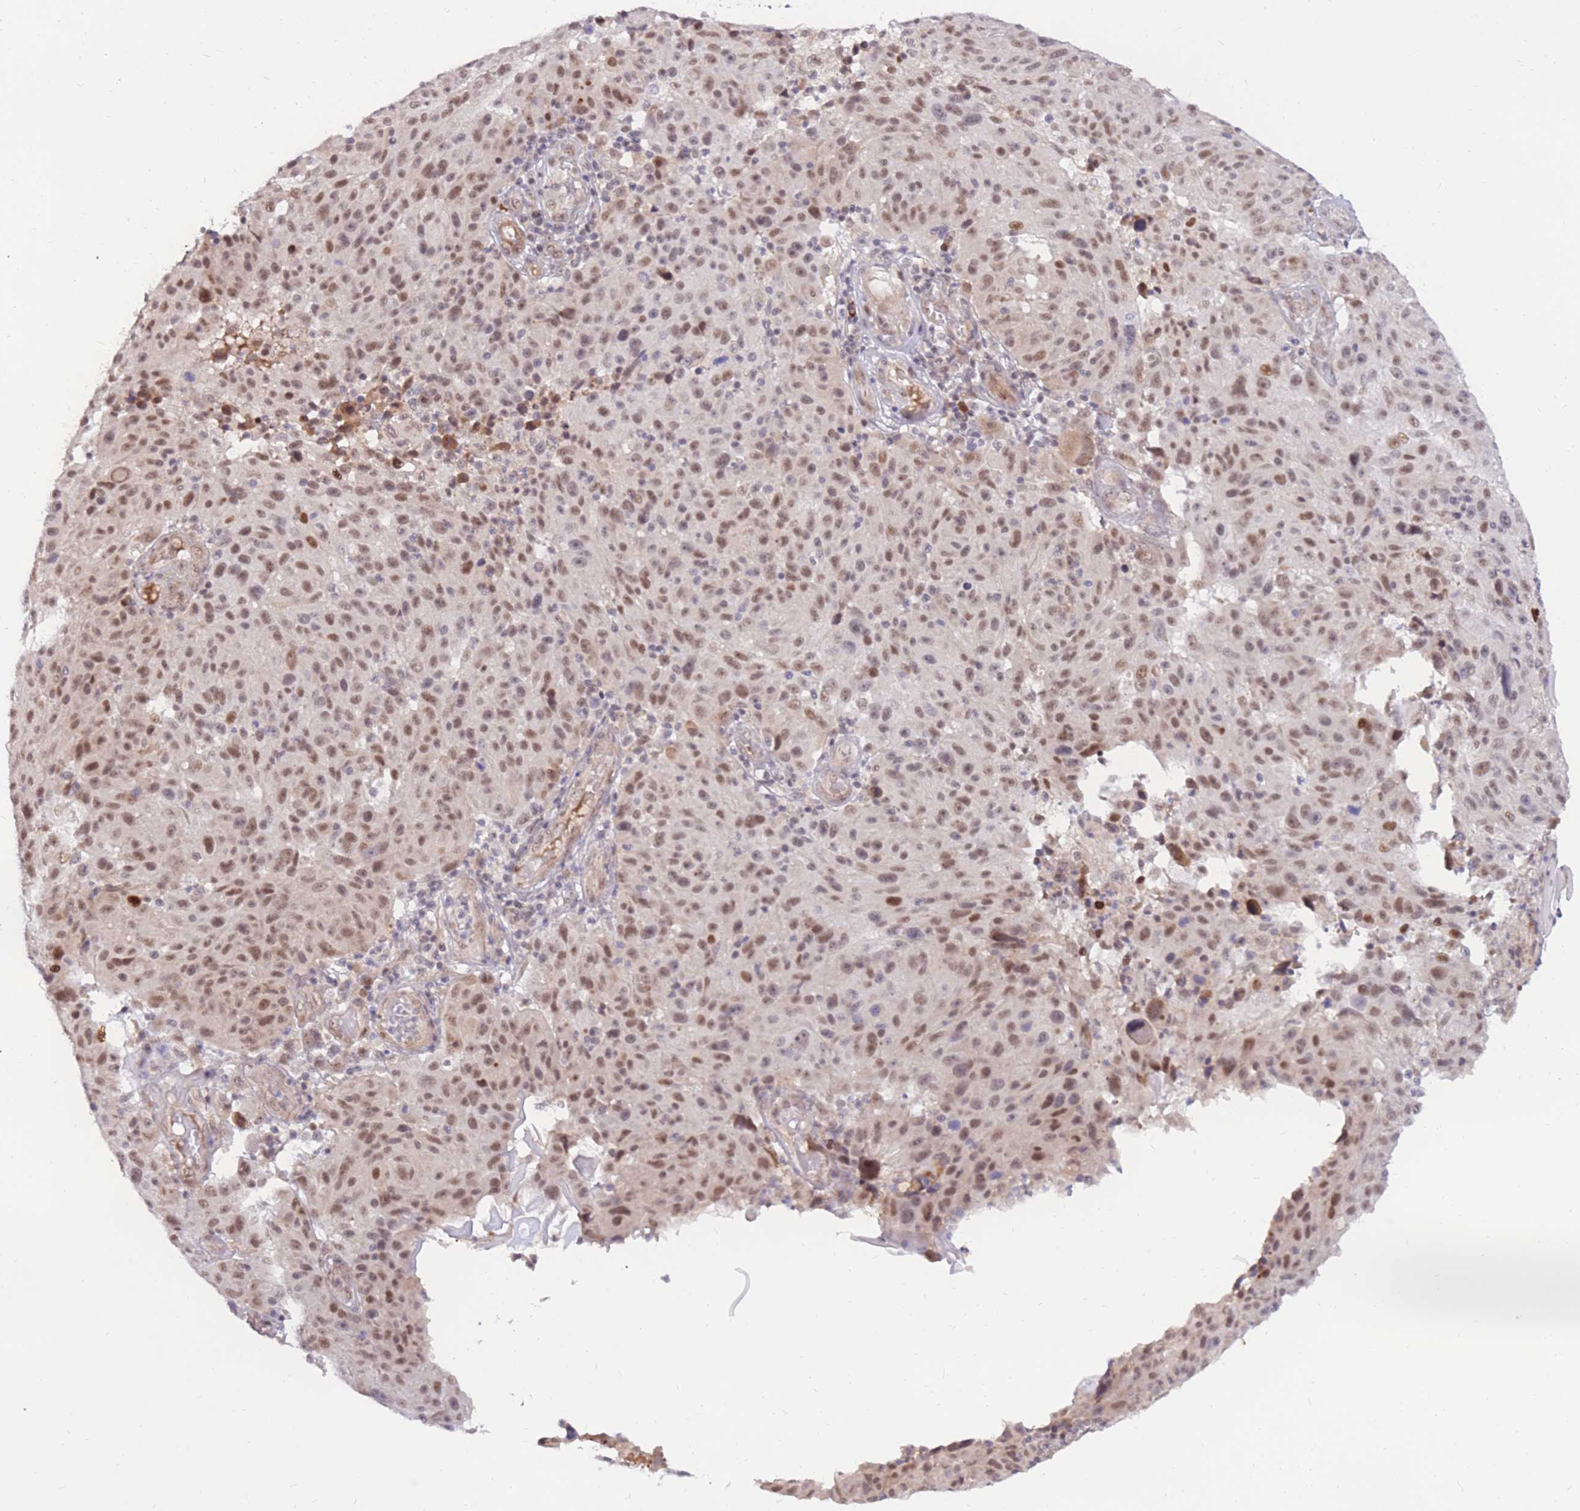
{"staining": {"intensity": "moderate", "quantity": ">75%", "location": "nuclear"}, "tissue": "melanoma", "cell_type": "Tumor cells", "image_type": "cancer", "snomed": [{"axis": "morphology", "description": "Malignant melanoma, NOS"}, {"axis": "topography", "description": "Skin"}], "caption": "Moderate nuclear staining is appreciated in approximately >75% of tumor cells in malignant melanoma.", "gene": "ERICH6B", "patient": {"sex": "male", "age": 53}}